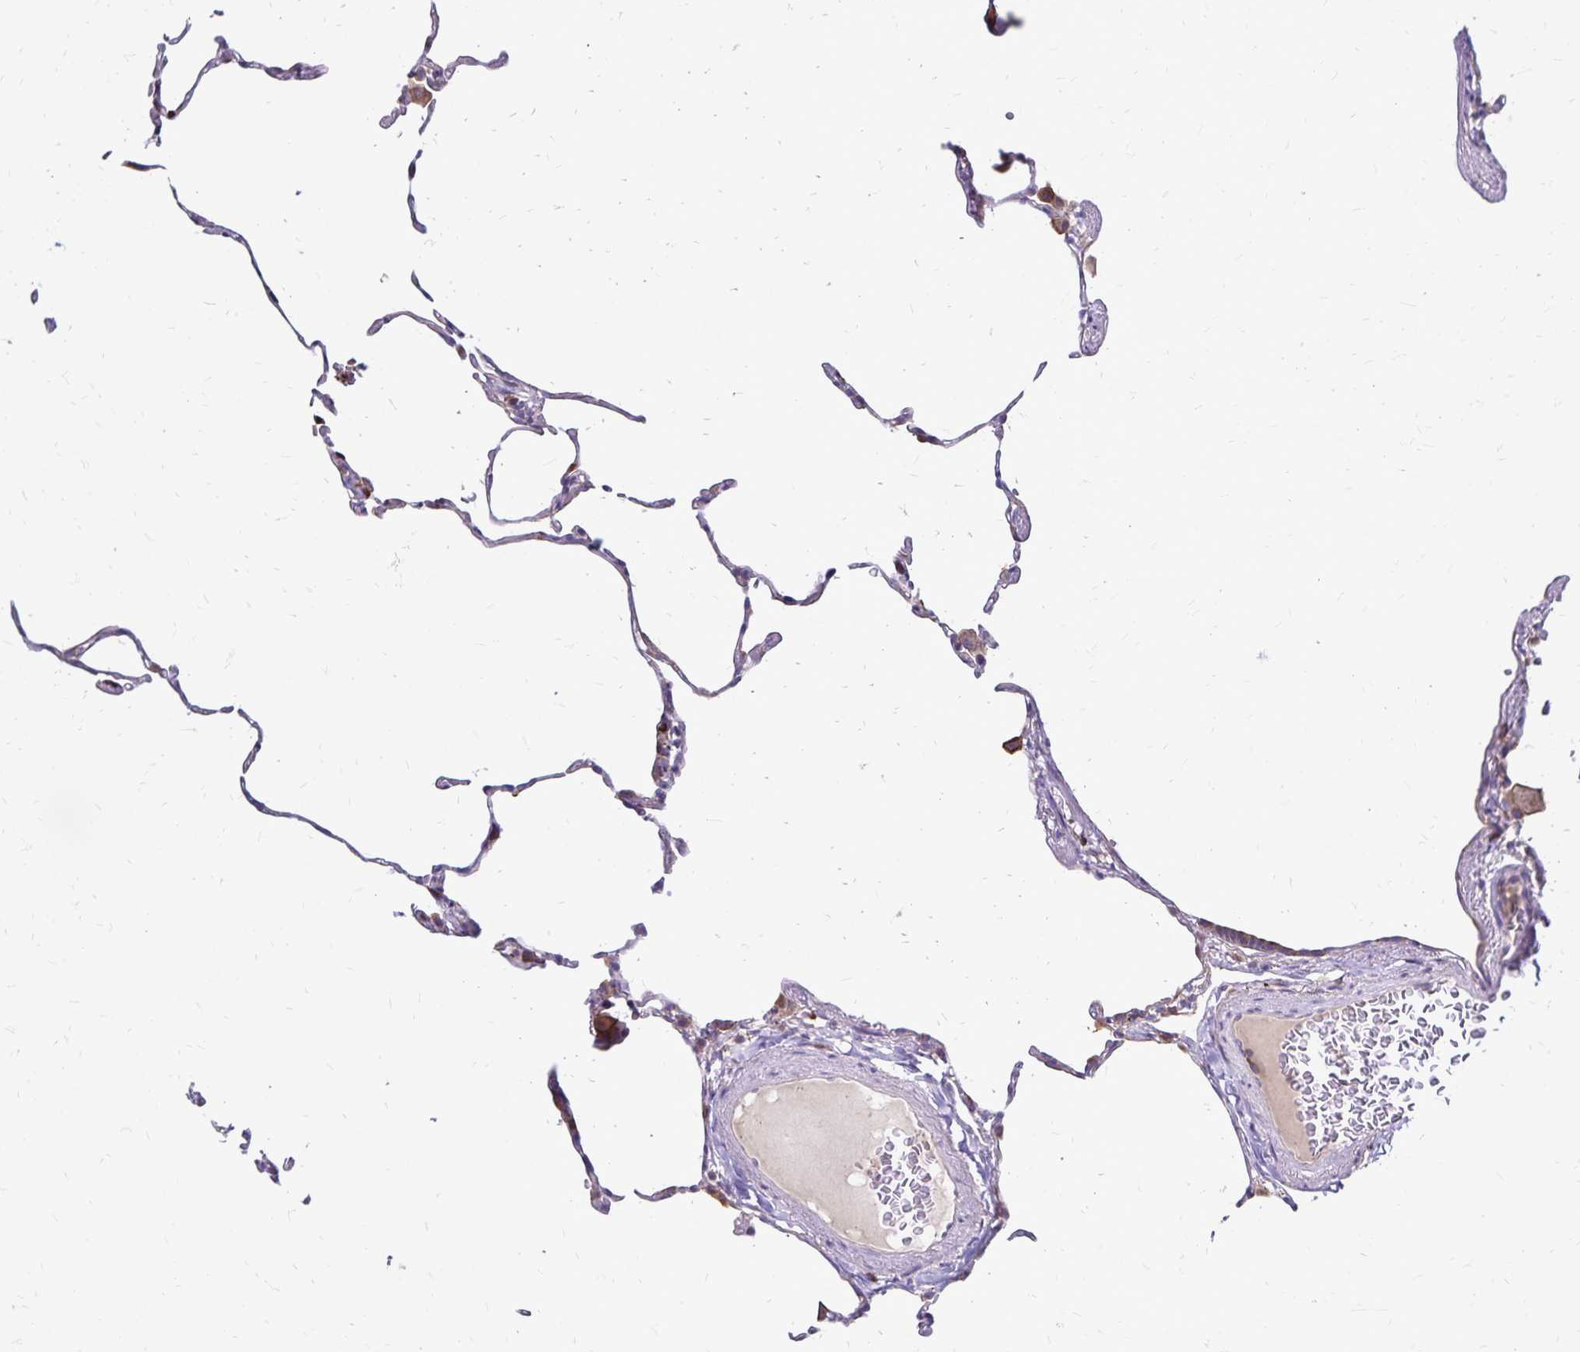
{"staining": {"intensity": "negative", "quantity": "none", "location": "none"}, "tissue": "lung", "cell_type": "Alveolar cells", "image_type": "normal", "snomed": [{"axis": "morphology", "description": "Normal tissue, NOS"}, {"axis": "topography", "description": "Lung"}], "caption": "Alveolar cells show no significant protein staining in normal lung. (DAB IHC with hematoxylin counter stain).", "gene": "NAGPA", "patient": {"sex": "female", "age": 57}}